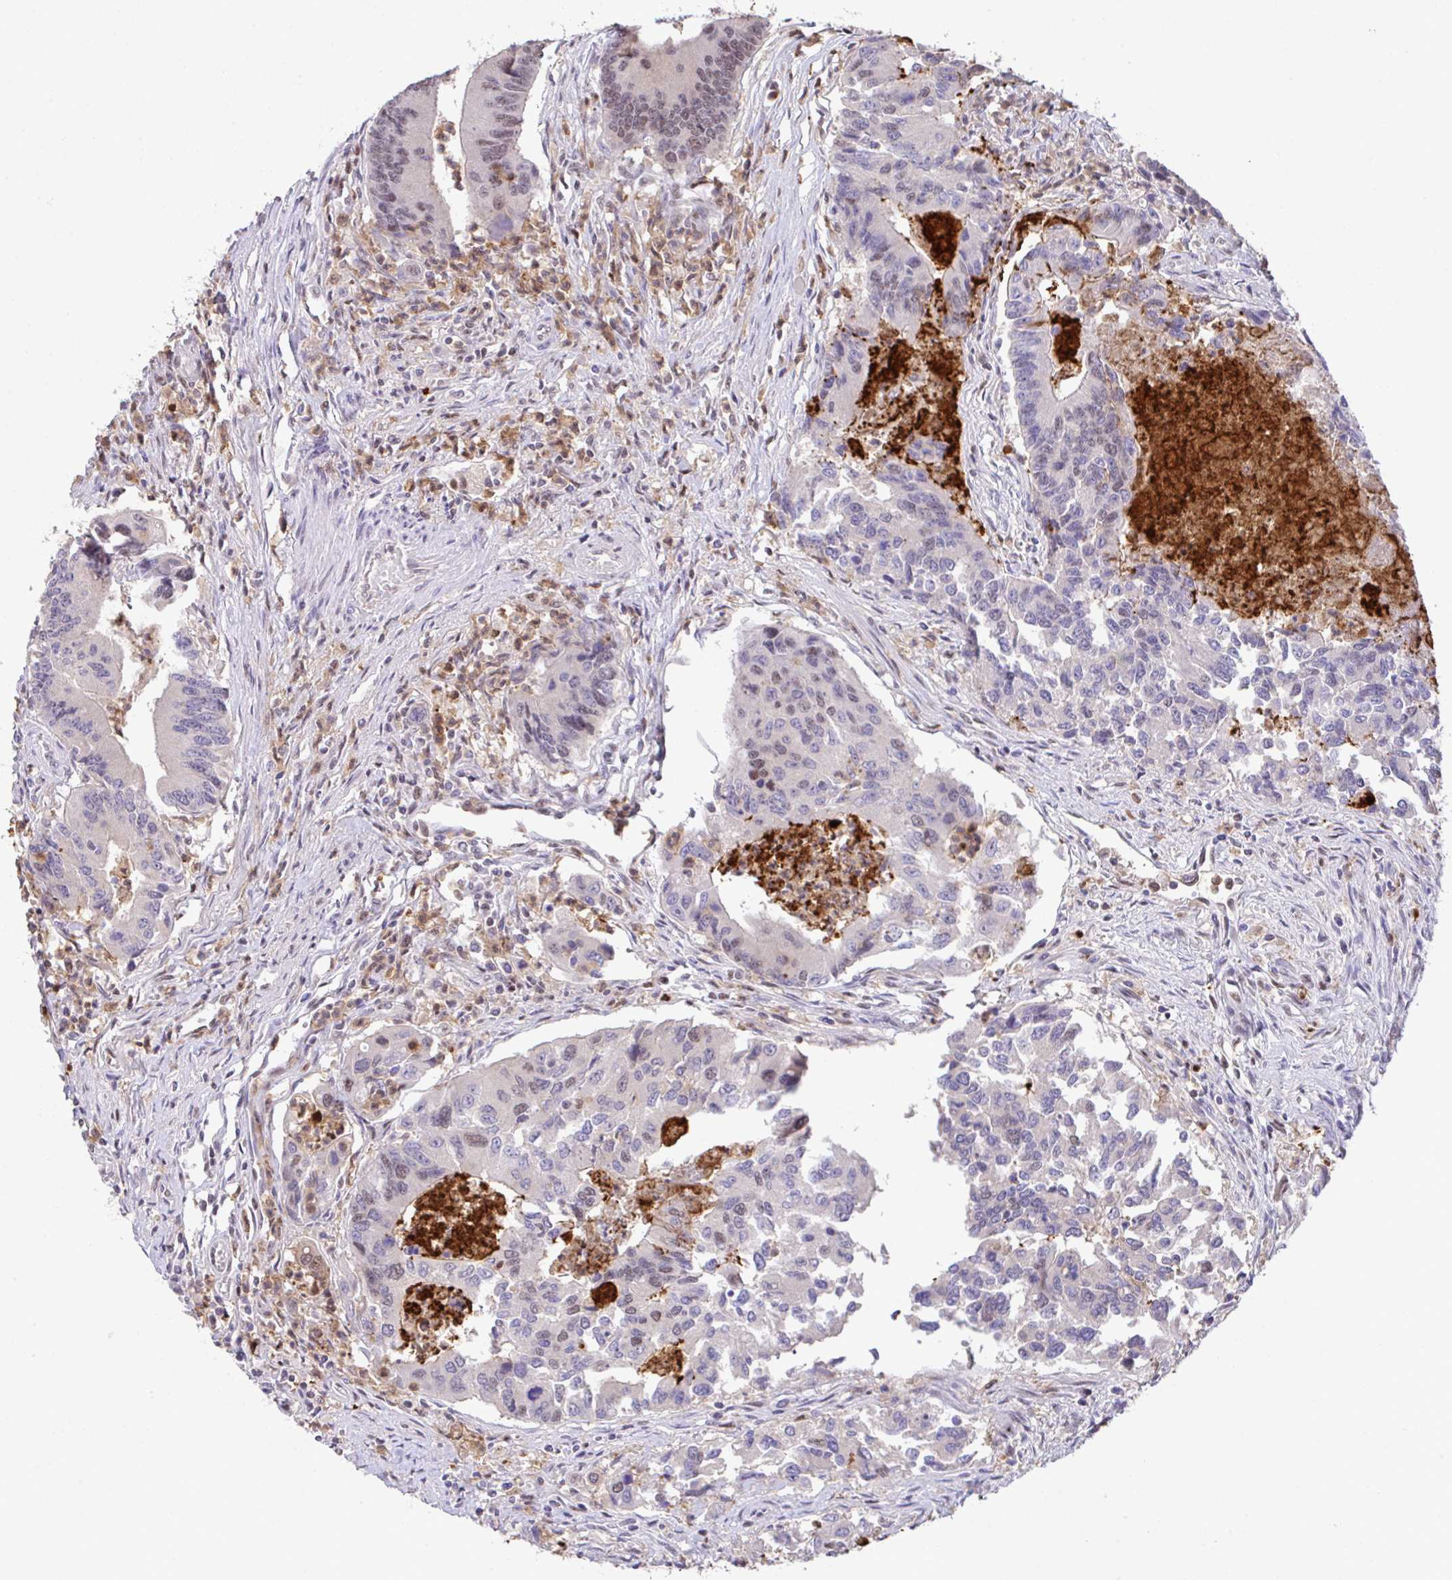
{"staining": {"intensity": "weak", "quantity": "<25%", "location": "nuclear"}, "tissue": "colorectal cancer", "cell_type": "Tumor cells", "image_type": "cancer", "snomed": [{"axis": "morphology", "description": "Adenocarcinoma, NOS"}, {"axis": "topography", "description": "Colon"}], "caption": "Immunohistochemical staining of colorectal cancer demonstrates no significant positivity in tumor cells.", "gene": "OR6K3", "patient": {"sex": "female", "age": 67}}